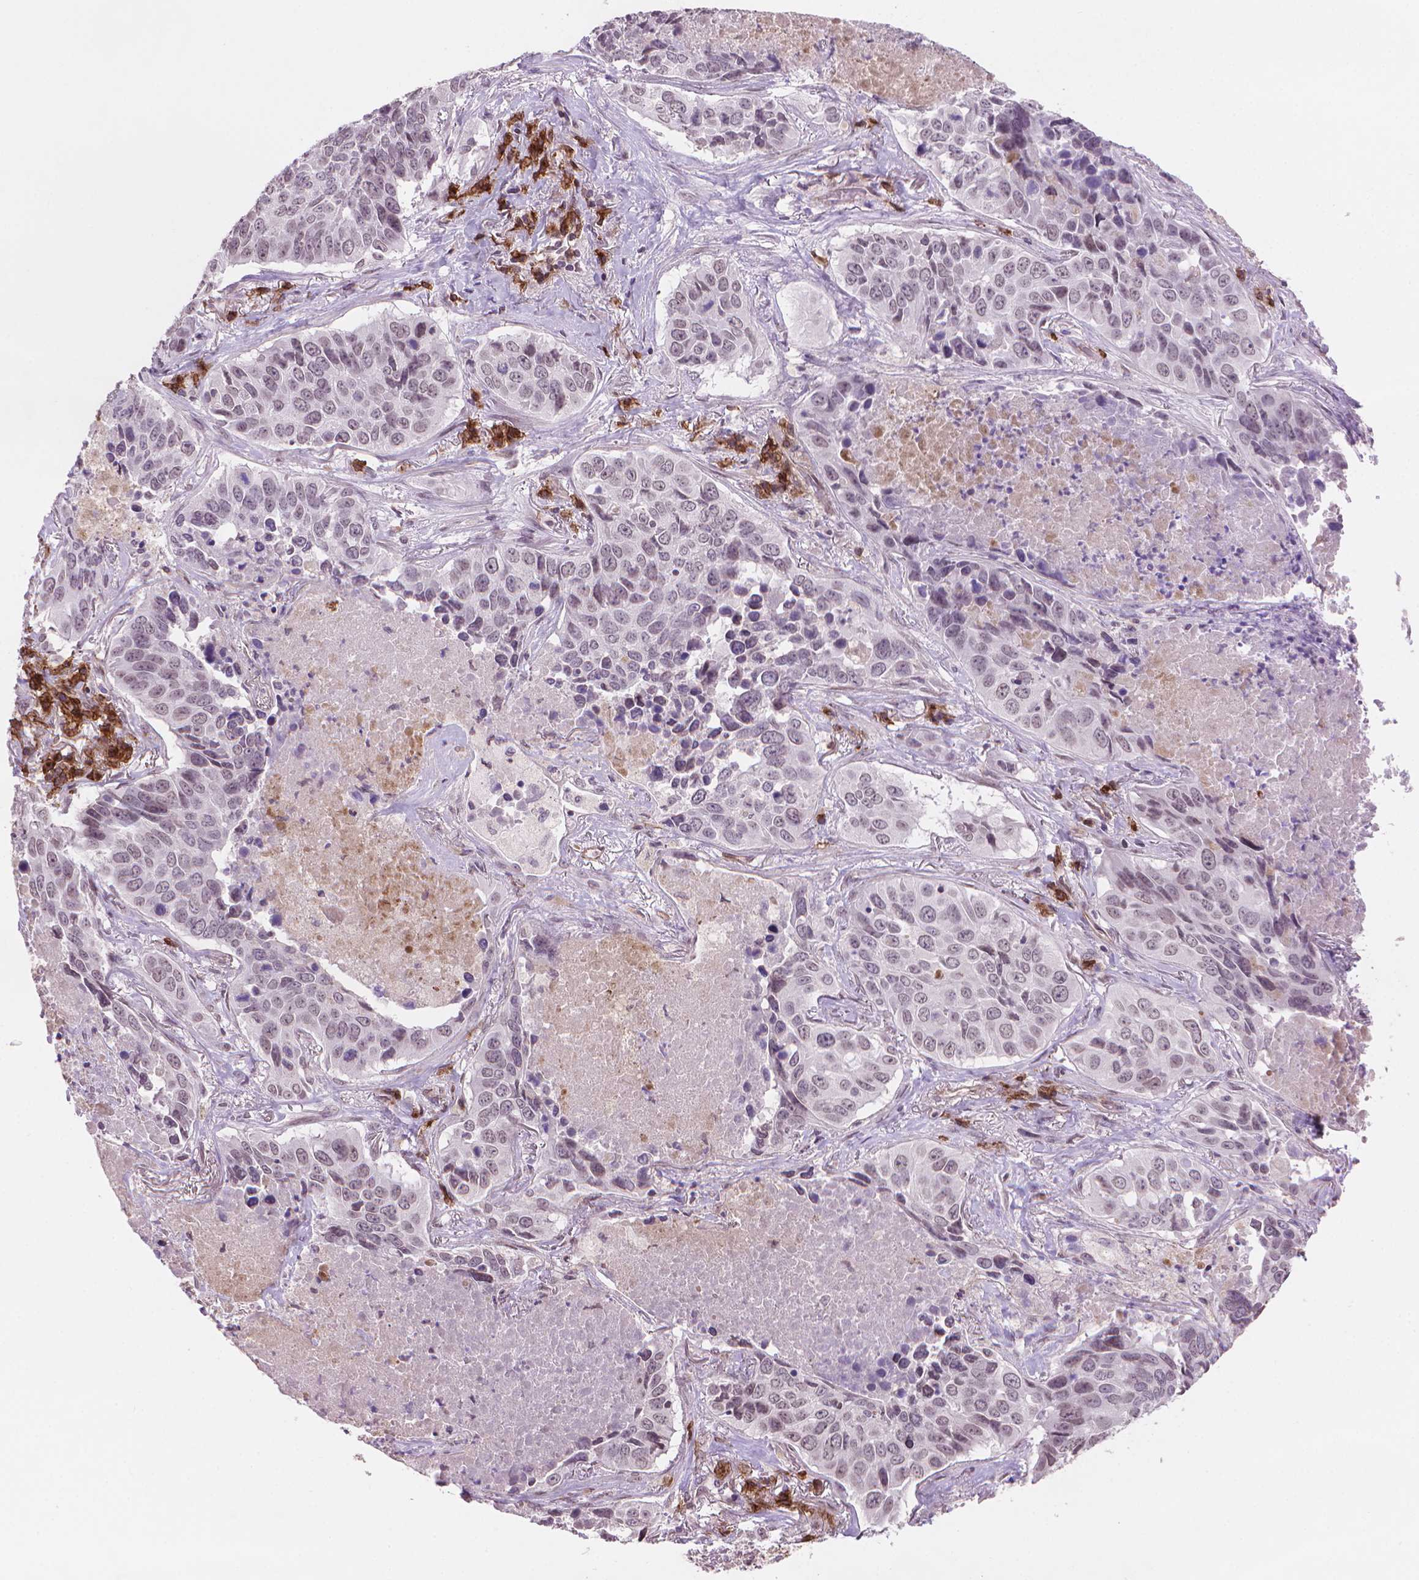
{"staining": {"intensity": "negative", "quantity": "none", "location": "none"}, "tissue": "lung cancer", "cell_type": "Tumor cells", "image_type": "cancer", "snomed": [{"axis": "morphology", "description": "Normal tissue, NOS"}, {"axis": "morphology", "description": "Squamous cell carcinoma, NOS"}, {"axis": "topography", "description": "Bronchus"}, {"axis": "topography", "description": "Lung"}], "caption": "Tumor cells show no significant expression in lung cancer.", "gene": "TMEM184A", "patient": {"sex": "male", "age": 64}}